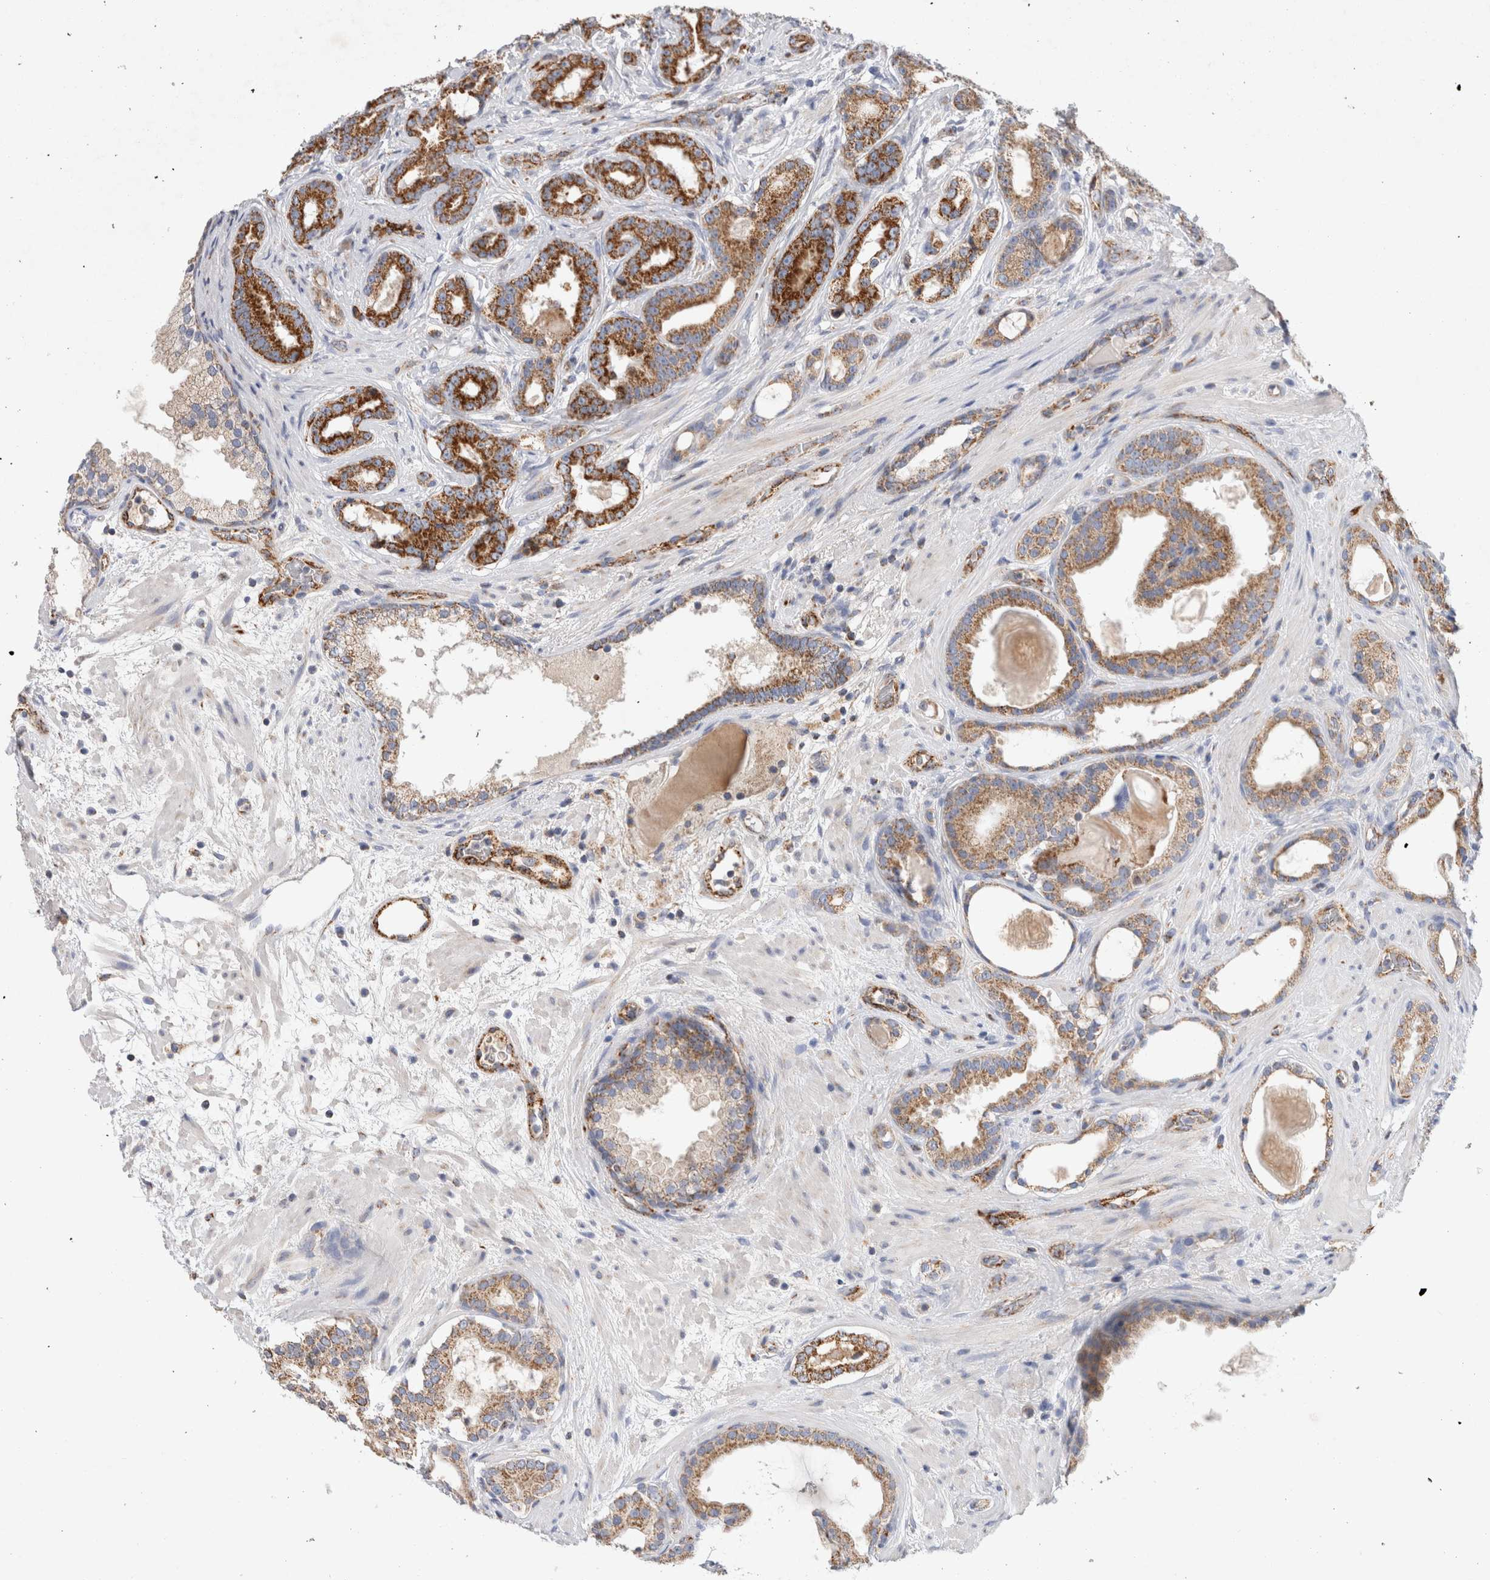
{"staining": {"intensity": "strong", "quantity": ">75%", "location": "cytoplasmic/membranous"}, "tissue": "prostate cancer", "cell_type": "Tumor cells", "image_type": "cancer", "snomed": [{"axis": "morphology", "description": "Adenocarcinoma, High grade"}, {"axis": "topography", "description": "Prostate"}], "caption": "A brown stain highlights strong cytoplasmic/membranous expression of a protein in human adenocarcinoma (high-grade) (prostate) tumor cells.", "gene": "IARS2", "patient": {"sex": "male", "age": 60}}